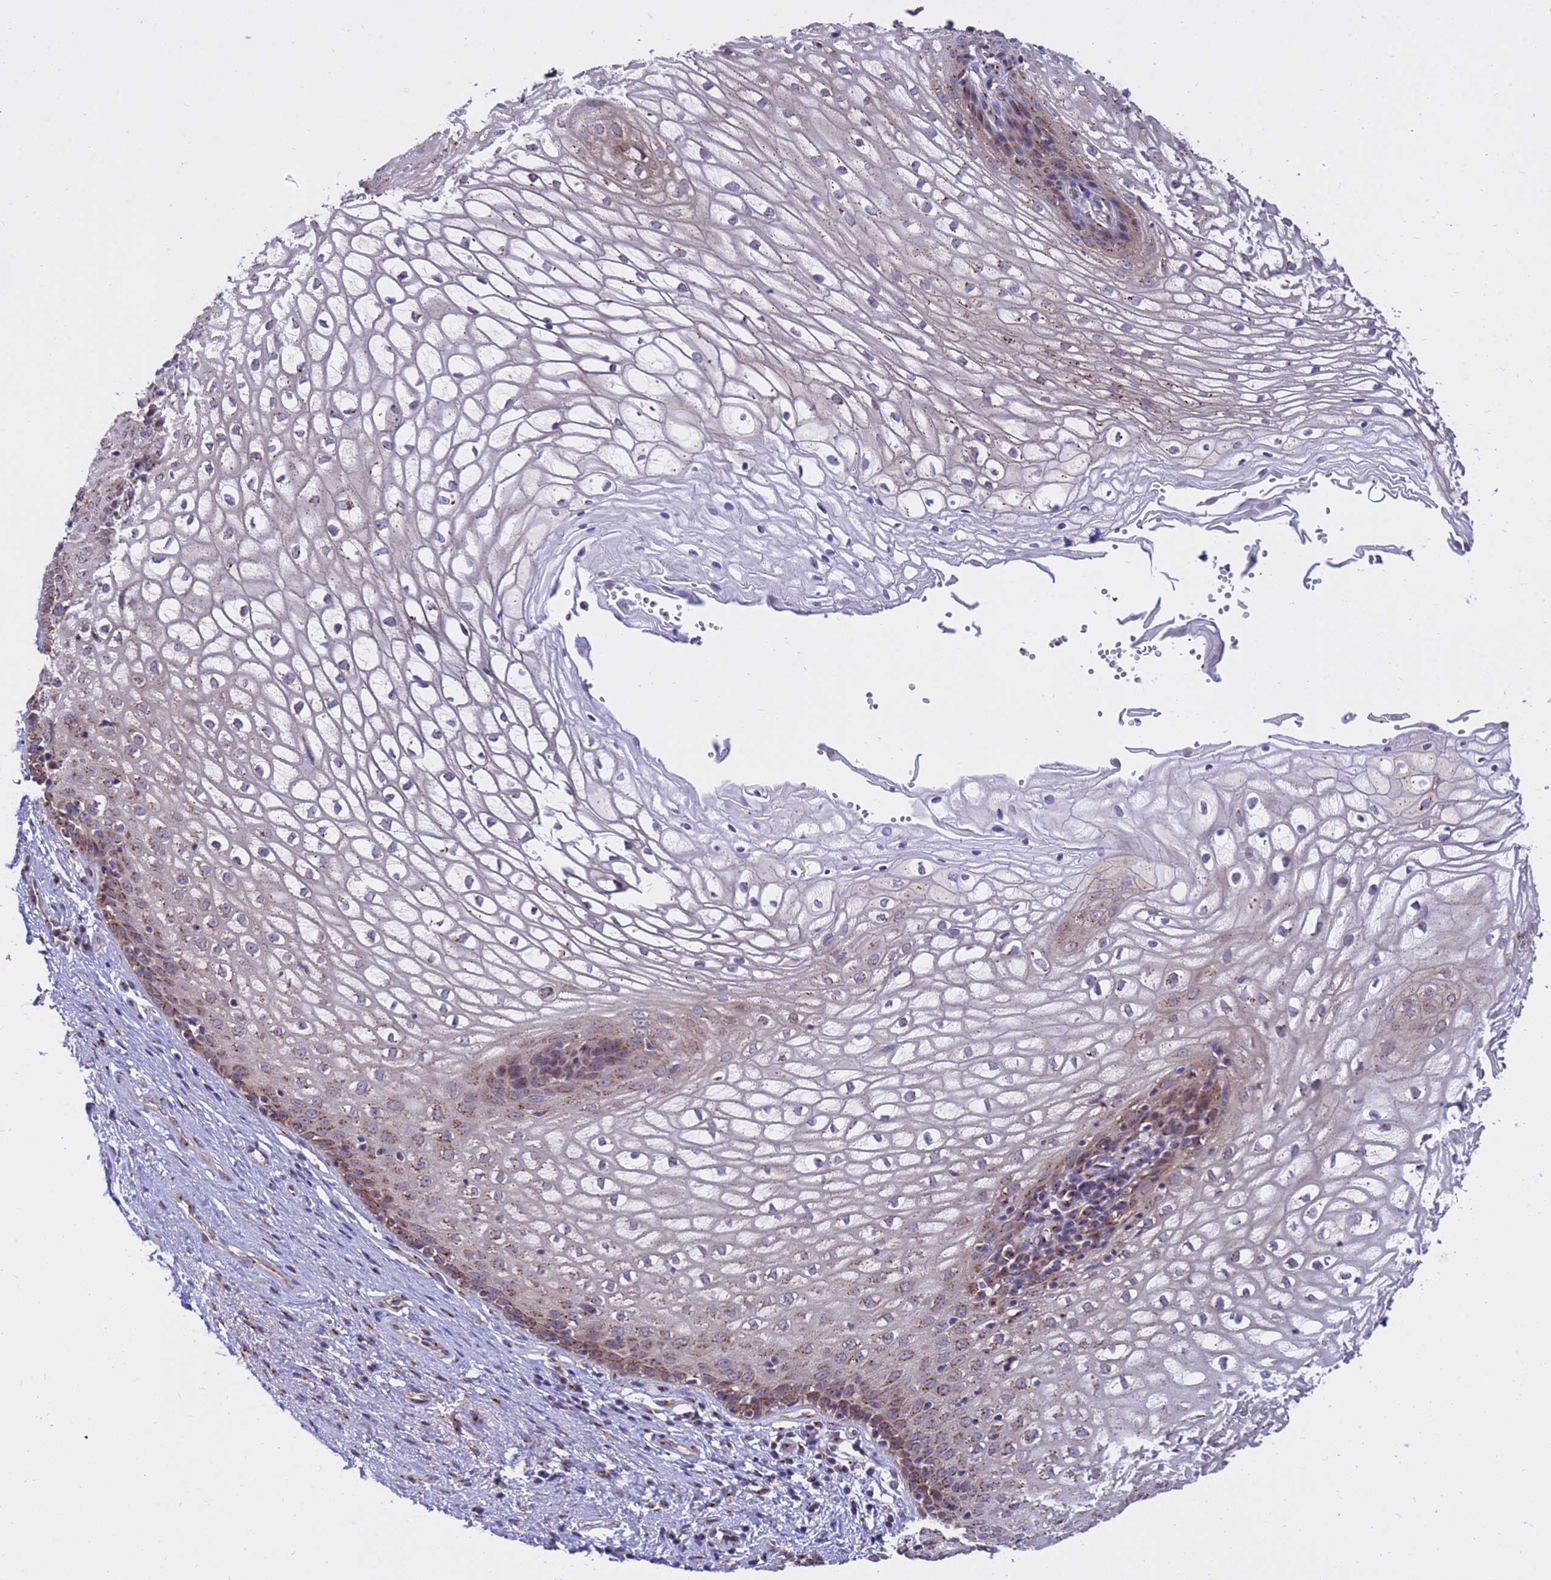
{"staining": {"intensity": "moderate", "quantity": ">75%", "location": "cytoplasmic/membranous"}, "tissue": "vagina", "cell_type": "Squamous epithelial cells", "image_type": "normal", "snomed": [{"axis": "morphology", "description": "Normal tissue, NOS"}, {"axis": "topography", "description": "Vagina"}], "caption": "Squamous epithelial cells reveal medium levels of moderate cytoplasmic/membranous positivity in about >75% of cells in unremarkable vagina.", "gene": "HPS3", "patient": {"sex": "female", "age": 34}}